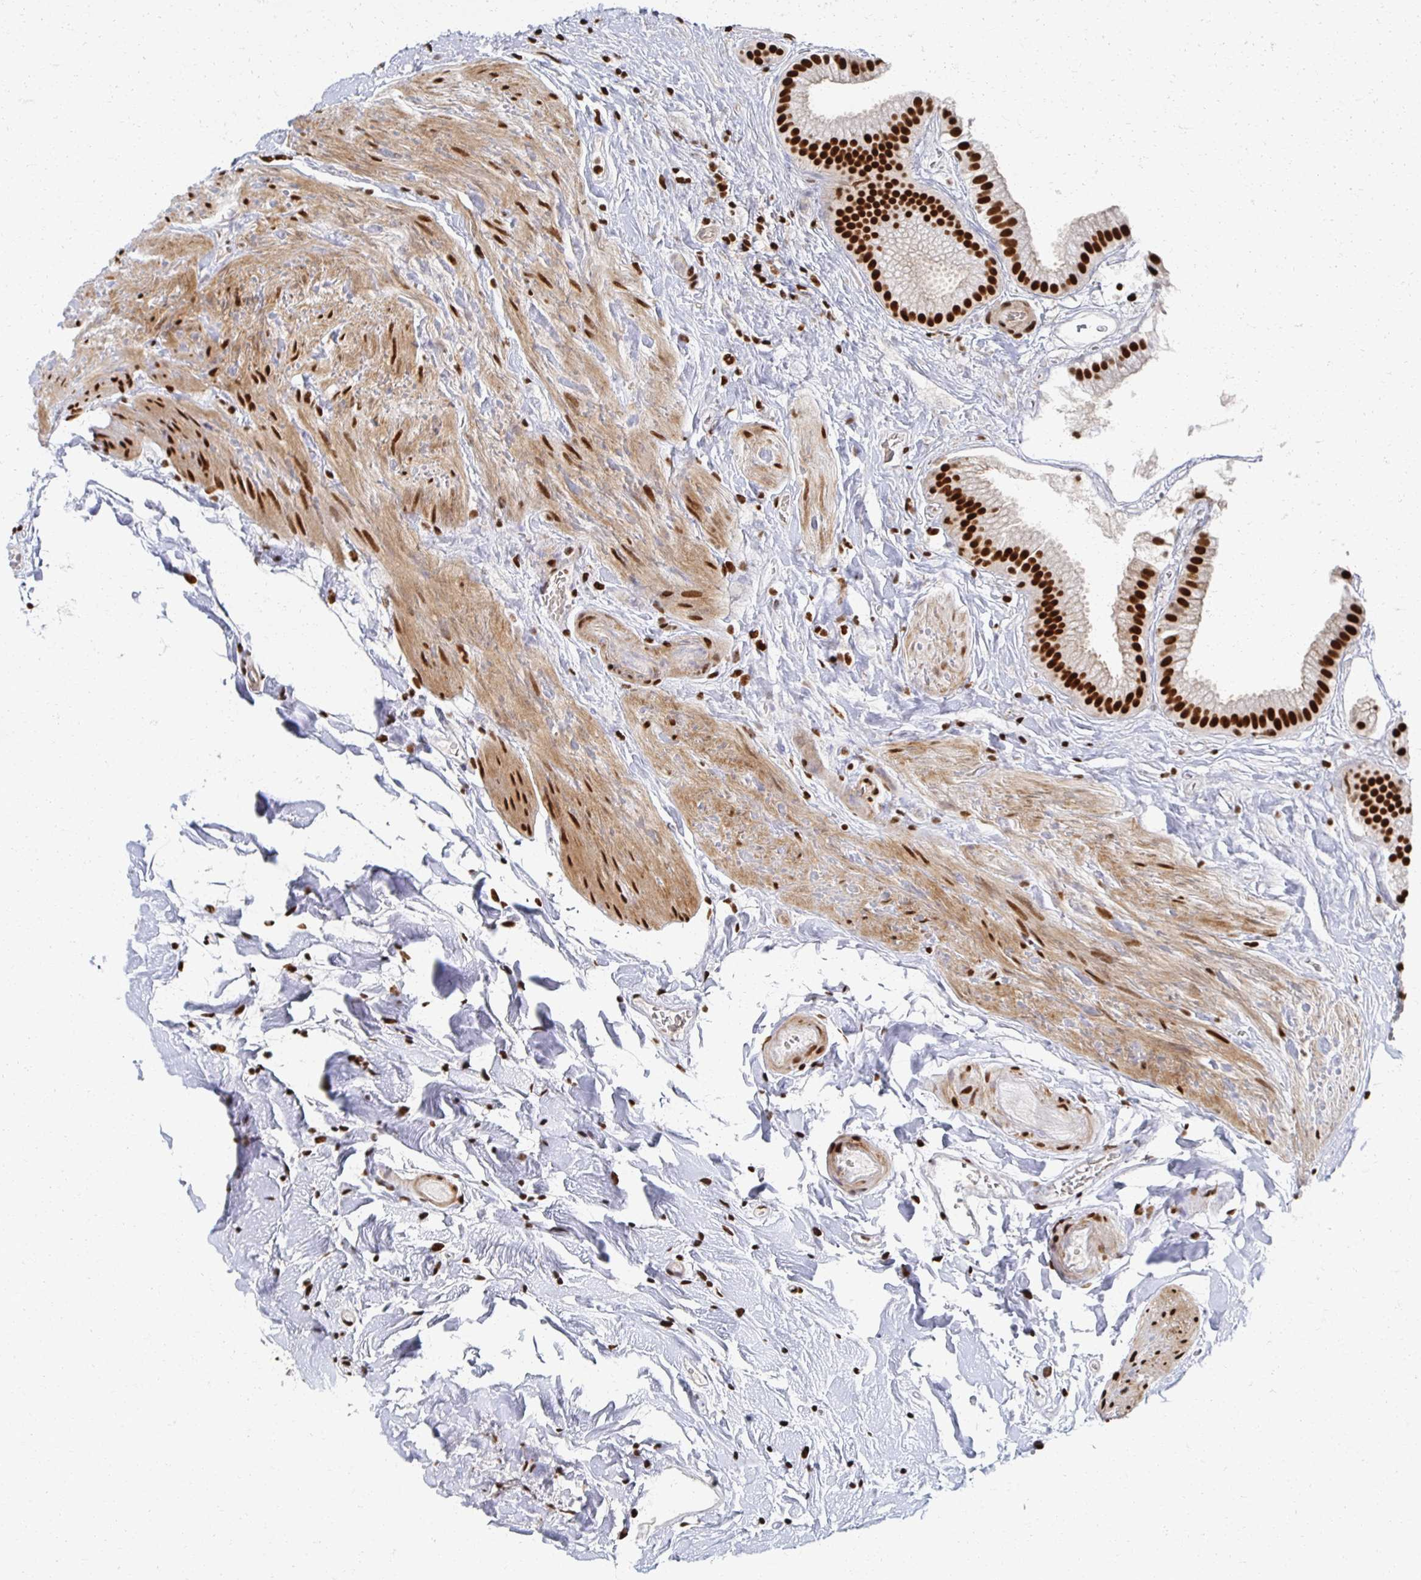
{"staining": {"intensity": "strong", "quantity": ">75%", "location": "nuclear"}, "tissue": "gallbladder", "cell_type": "Glandular cells", "image_type": "normal", "snomed": [{"axis": "morphology", "description": "Normal tissue, NOS"}, {"axis": "topography", "description": "Gallbladder"}], "caption": "This histopathology image exhibits normal gallbladder stained with immunohistochemistry to label a protein in brown. The nuclear of glandular cells show strong positivity for the protein. Nuclei are counter-stained blue.", "gene": "RBBP4", "patient": {"sex": "female", "age": 63}}